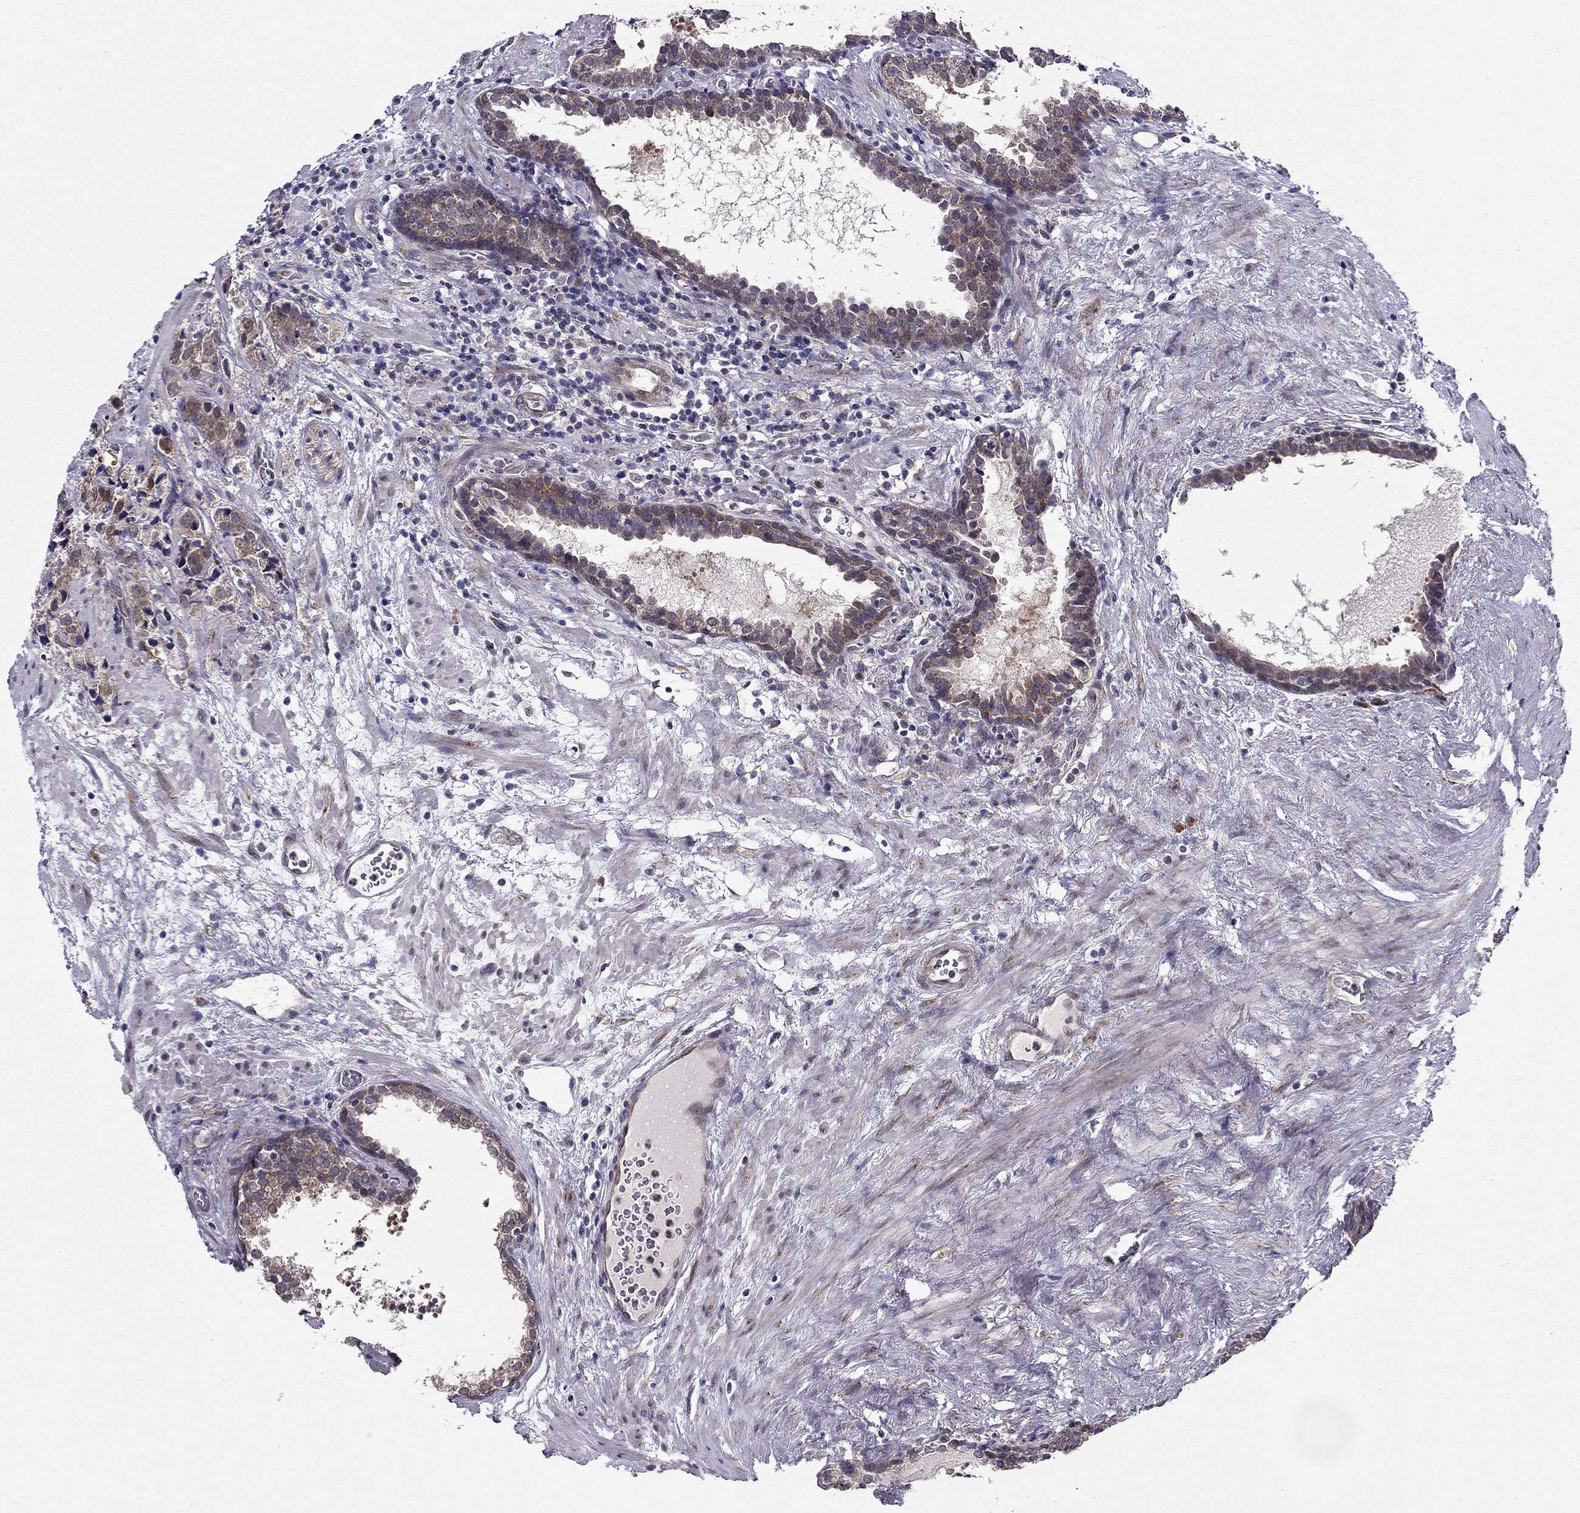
{"staining": {"intensity": "moderate", "quantity": "<25%", "location": "cytoplasmic/membranous"}, "tissue": "prostate cancer", "cell_type": "Tumor cells", "image_type": "cancer", "snomed": [{"axis": "morphology", "description": "Adenocarcinoma, NOS"}, {"axis": "topography", "description": "Prostate and seminal vesicle, NOS"}], "caption": "There is low levels of moderate cytoplasmic/membranous positivity in tumor cells of adenocarcinoma (prostate), as demonstrated by immunohistochemical staining (brown color).", "gene": "ARHGEF28", "patient": {"sex": "male", "age": 63}}